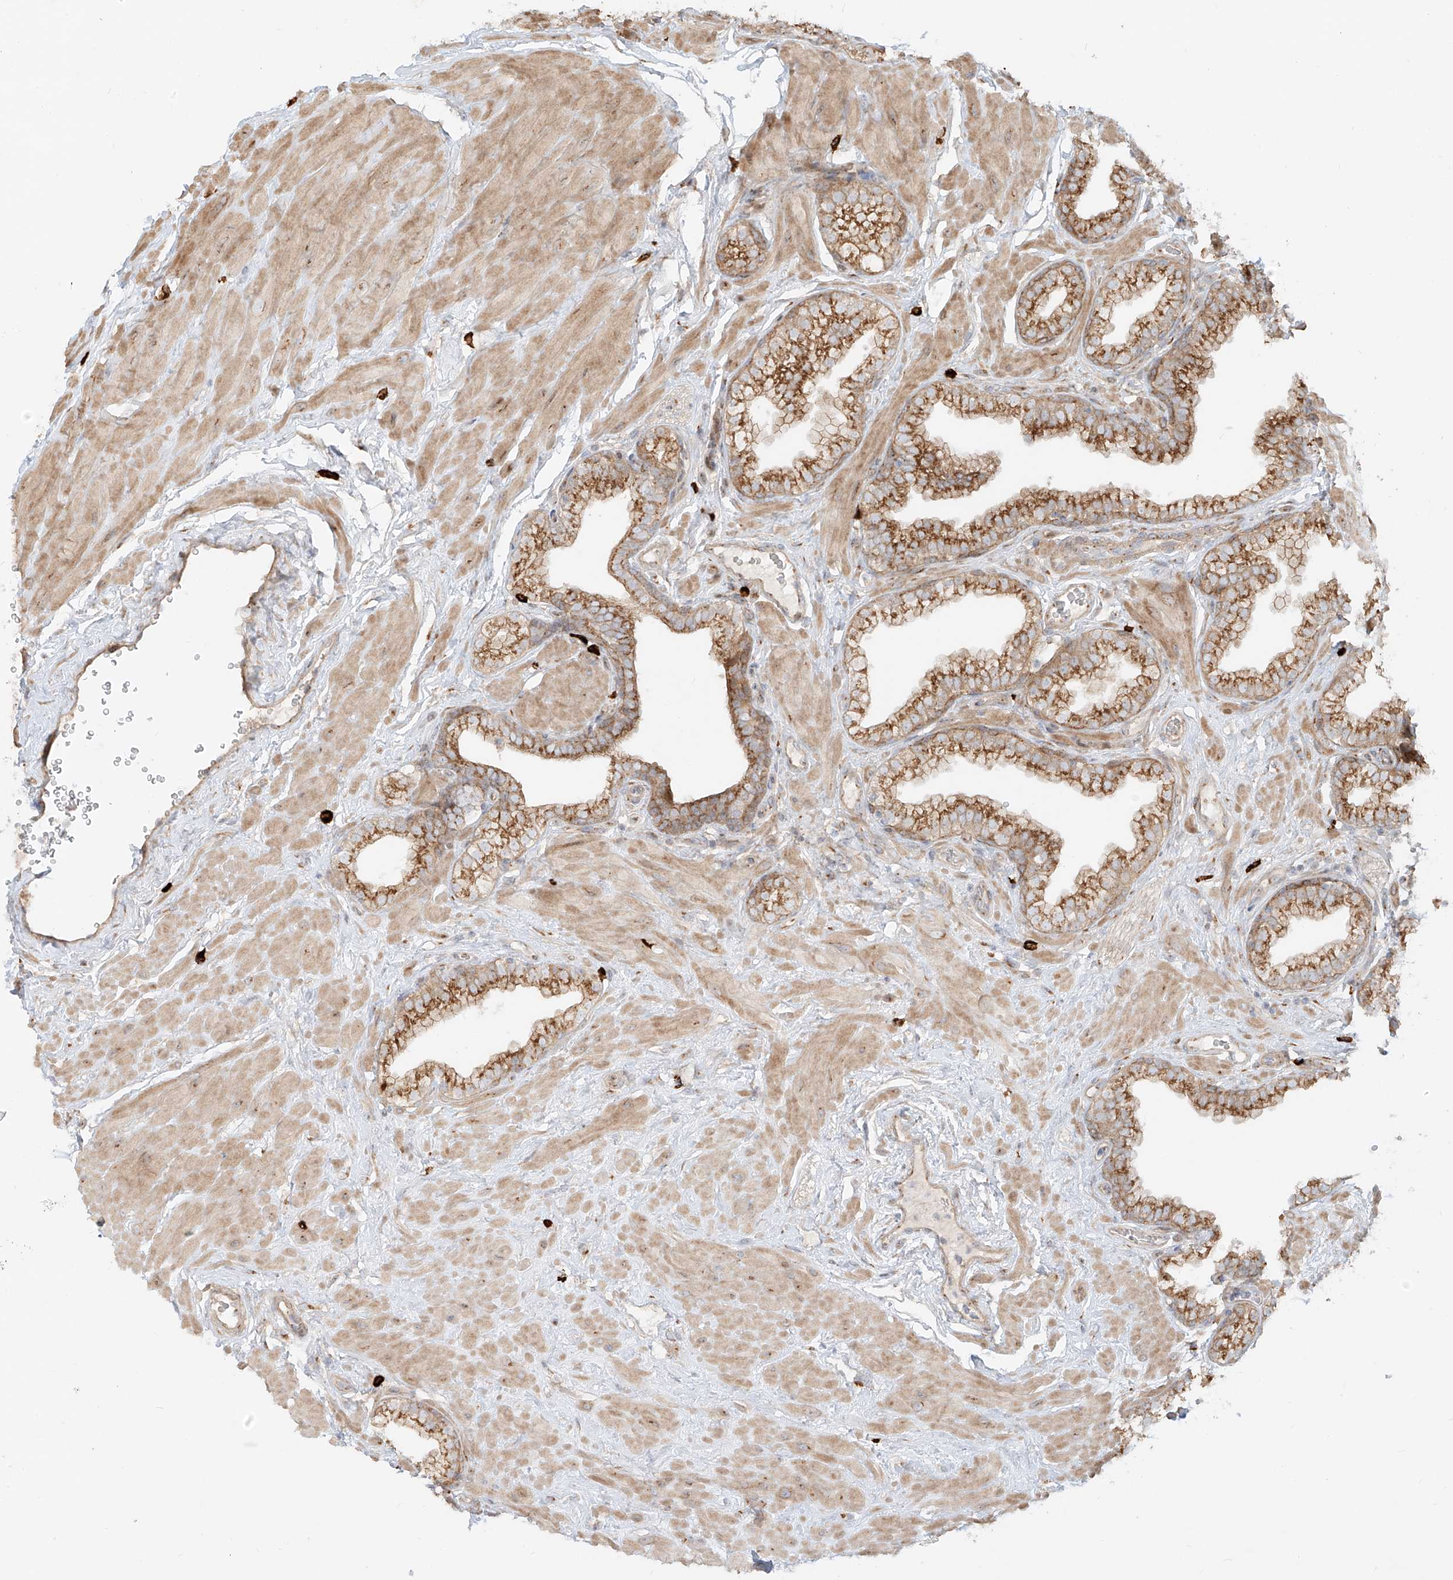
{"staining": {"intensity": "moderate", "quantity": ">75%", "location": "cytoplasmic/membranous"}, "tissue": "prostate", "cell_type": "Glandular cells", "image_type": "normal", "snomed": [{"axis": "morphology", "description": "Normal tissue, NOS"}, {"axis": "morphology", "description": "Urothelial carcinoma, Low grade"}, {"axis": "topography", "description": "Urinary bladder"}, {"axis": "topography", "description": "Prostate"}], "caption": "A micrograph showing moderate cytoplasmic/membranous staining in approximately >75% of glandular cells in unremarkable prostate, as visualized by brown immunohistochemical staining.", "gene": "ZNF287", "patient": {"sex": "male", "age": 60}}